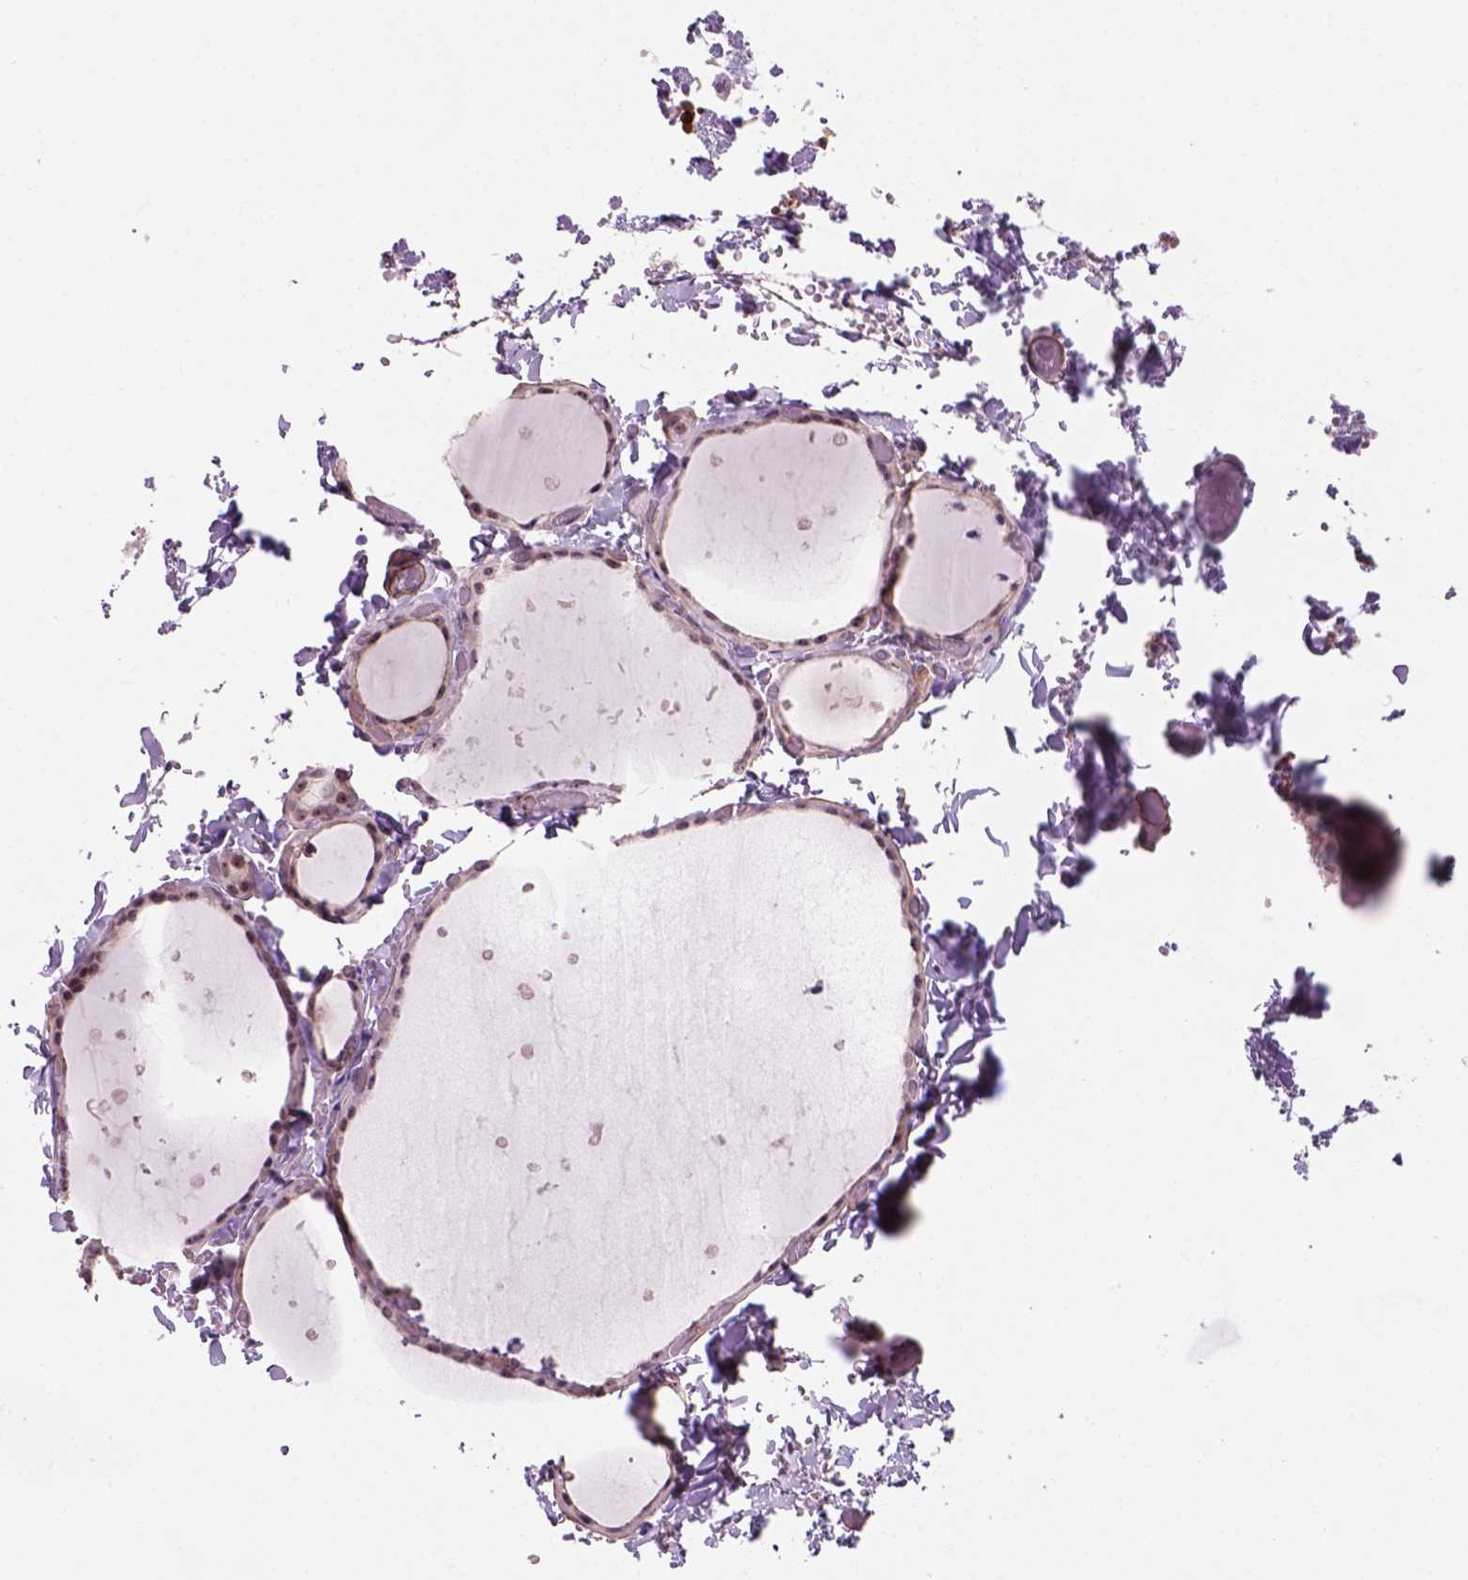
{"staining": {"intensity": "moderate", "quantity": "<25%", "location": "nuclear"}, "tissue": "thyroid gland", "cell_type": "Glandular cells", "image_type": "normal", "snomed": [{"axis": "morphology", "description": "Normal tissue, NOS"}, {"axis": "topography", "description": "Thyroid gland"}], "caption": "Human thyroid gland stained for a protein (brown) exhibits moderate nuclear positive staining in about <25% of glandular cells.", "gene": "RRS1", "patient": {"sex": "female", "age": 36}}